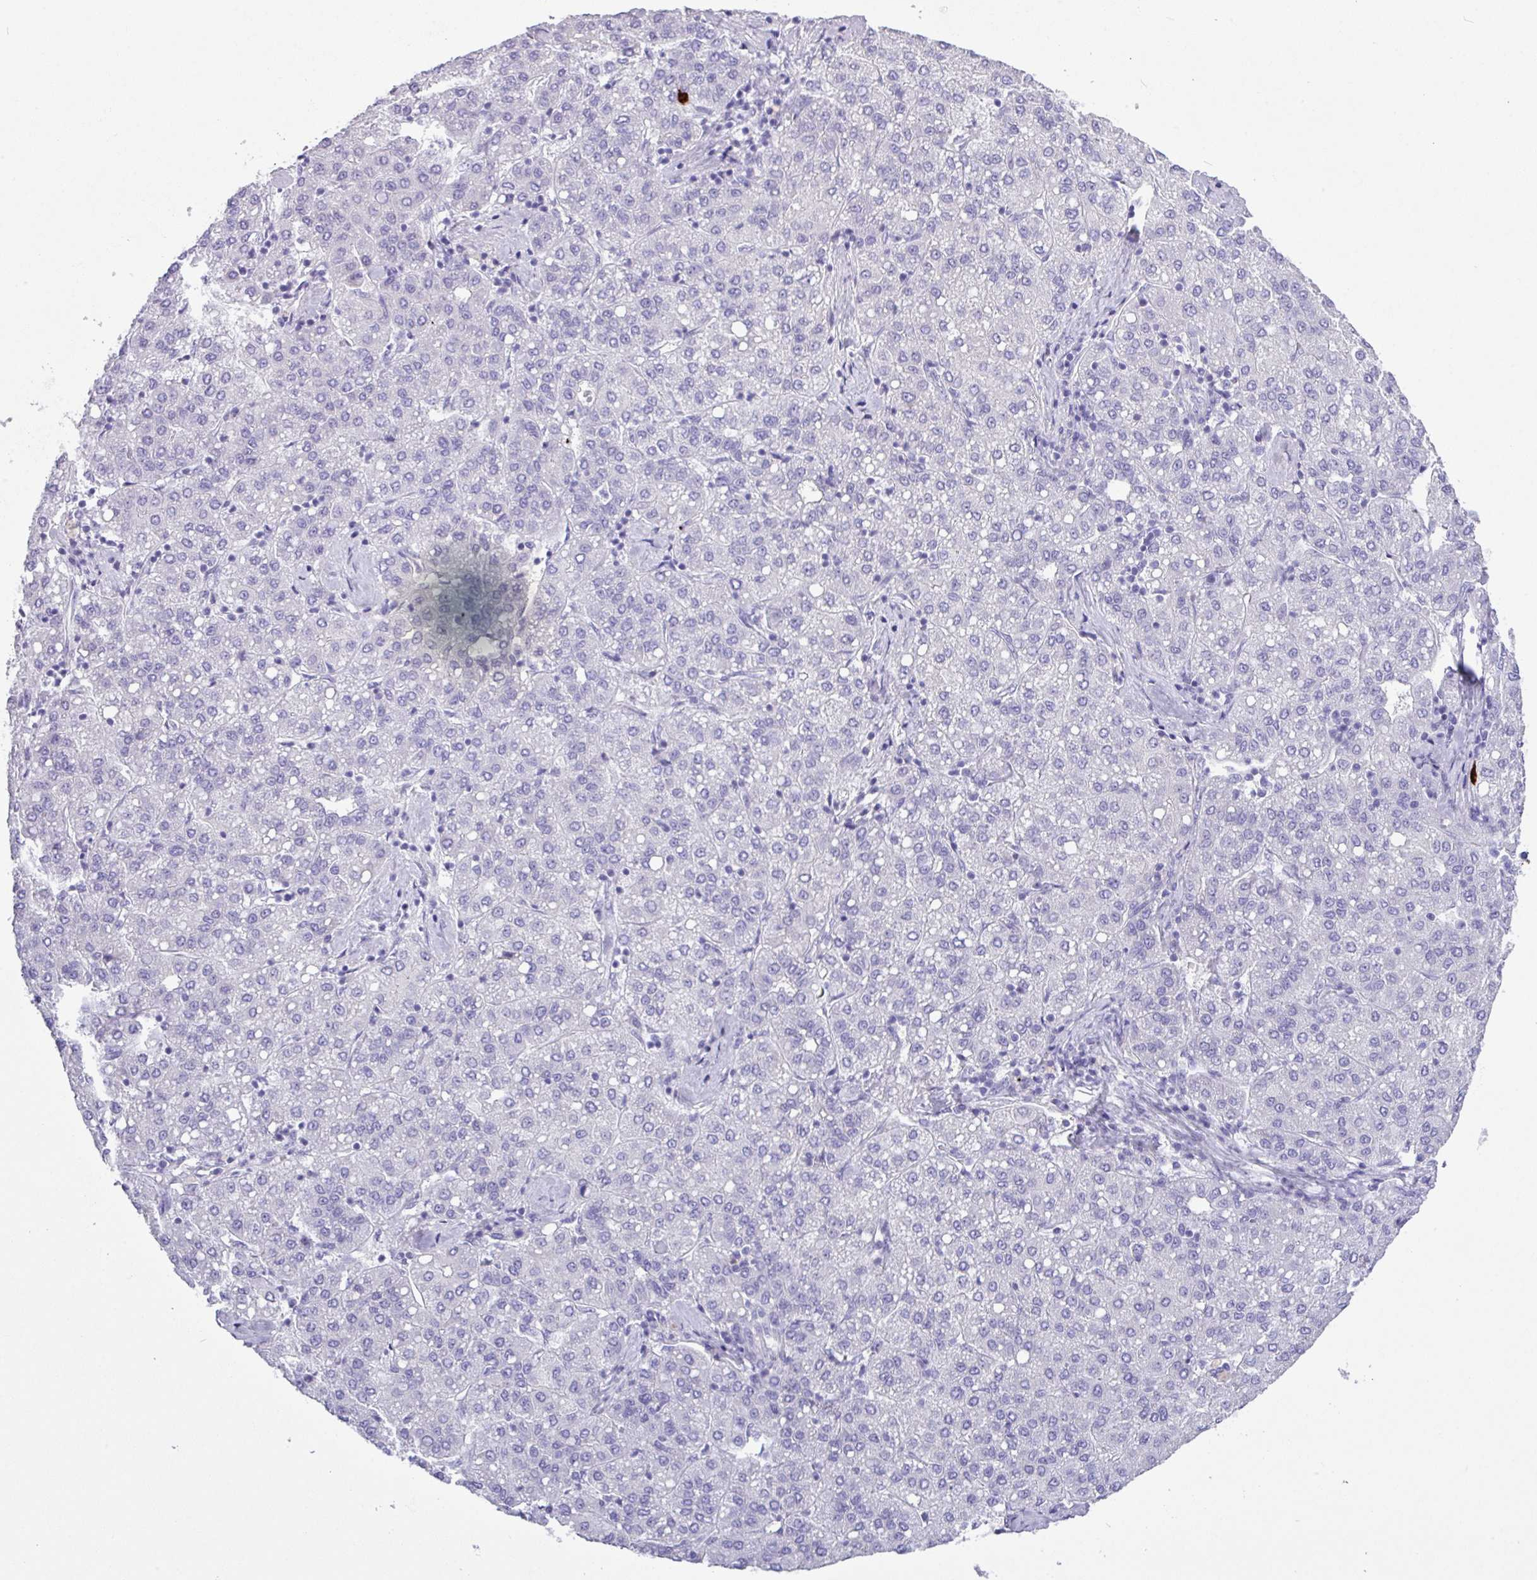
{"staining": {"intensity": "negative", "quantity": "none", "location": "none"}, "tissue": "liver cancer", "cell_type": "Tumor cells", "image_type": "cancer", "snomed": [{"axis": "morphology", "description": "Carcinoma, Hepatocellular, NOS"}, {"axis": "topography", "description": "Liver"}], "caption": "Immunohistochemistry of liver hepatocellular carcinoma displays no expression in tumor cells.", "gene": "MRM2", "patient": {"sex": "male", "age": 65}}